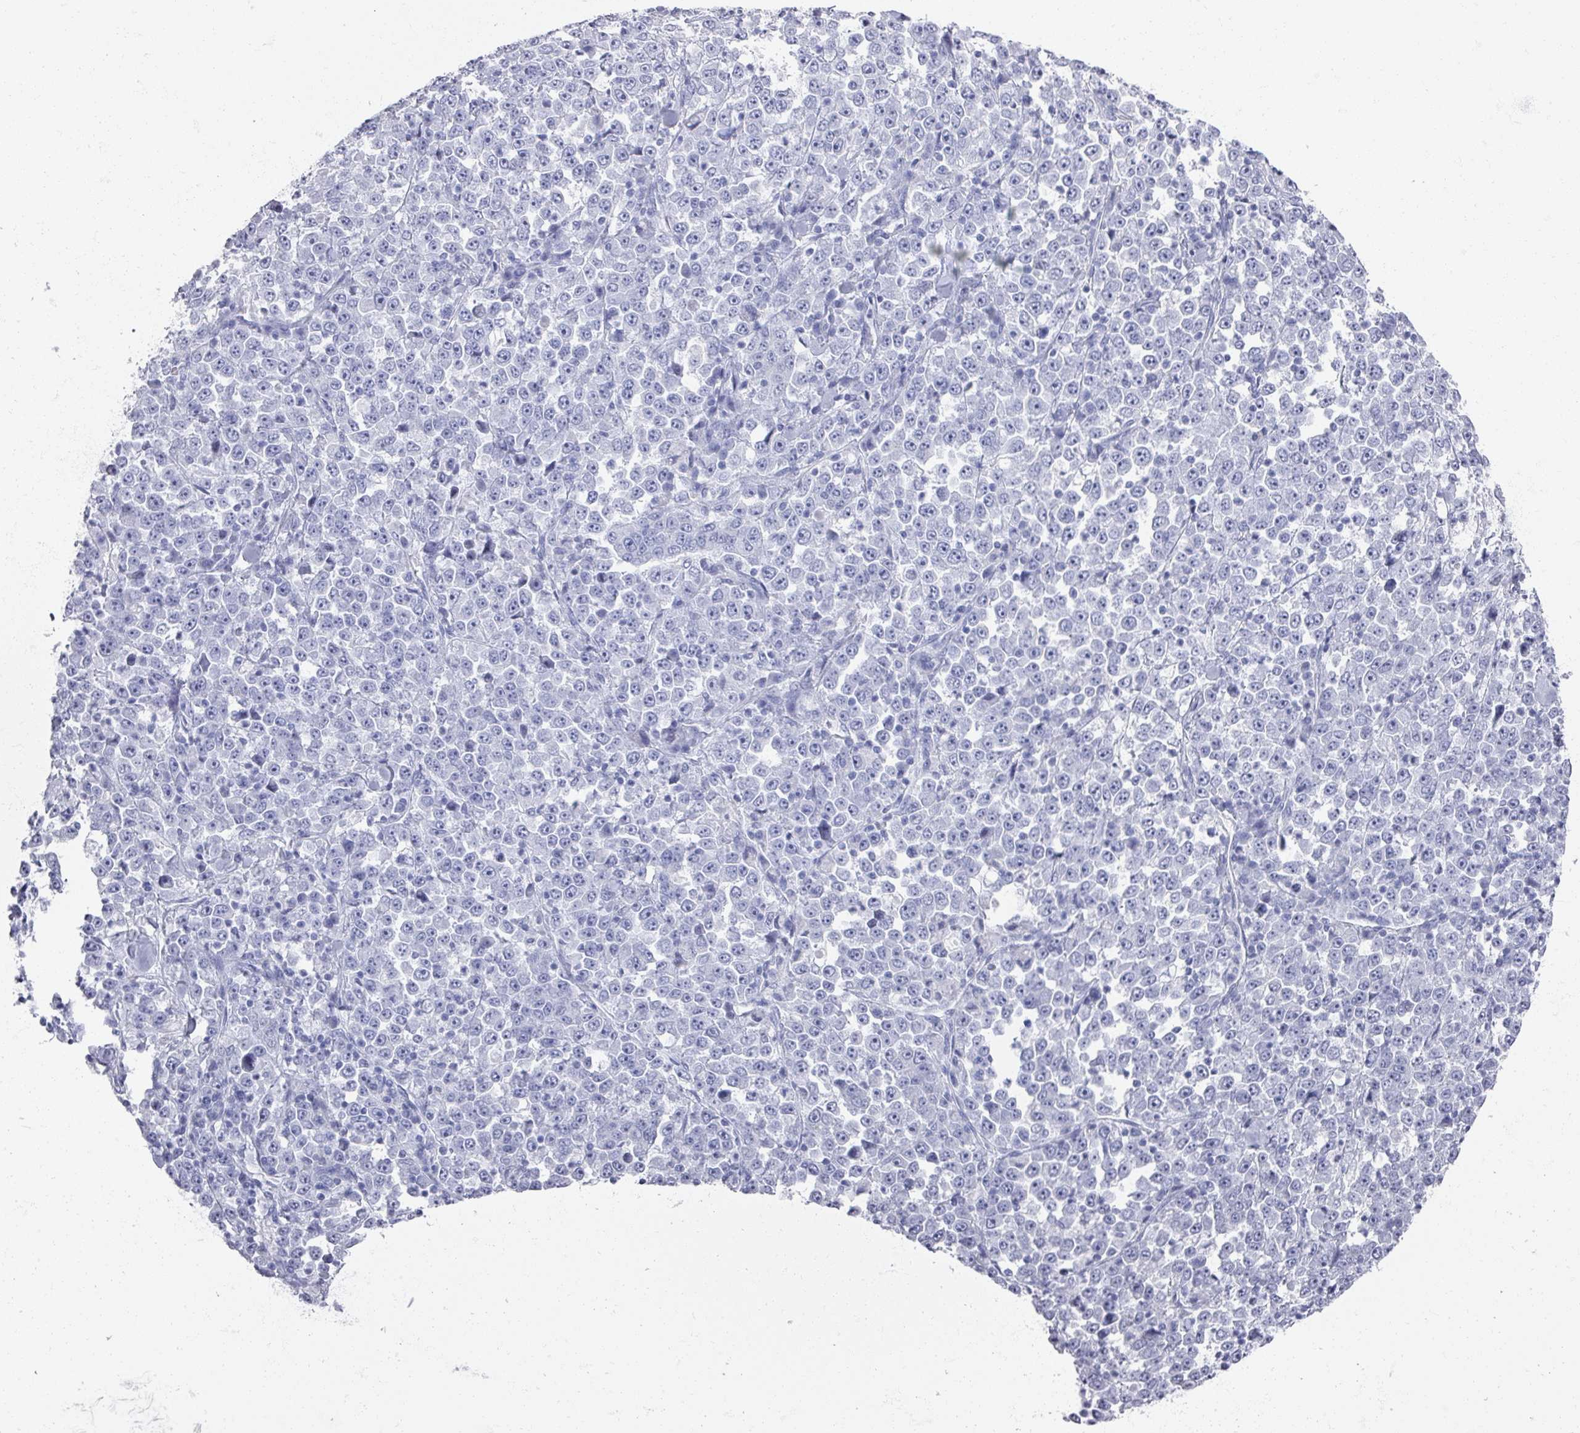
{"staining": {"intensity": "negative", "quantity": "none", "location": "none"}, "tissue": "stomach cancer", "cell_type": "Tumor cells", "image_type": "cancer", "snomed": [{"axis": "morphology", "description": "Normal tissue, NOS"}, {"axis": "morphology", "description": "Adenocarcinoma, NOS"}, {"axis": "topography", "description": "Stomach, upper"}, {"axis": "topography", "description": "Stomach"}], "caption": "Image shows no protein expression in tumor cells of stomach cancer (adenocarcinoma) tissue.", "gene": "OMG", "patient": {"sex": "male", "age": 59}}